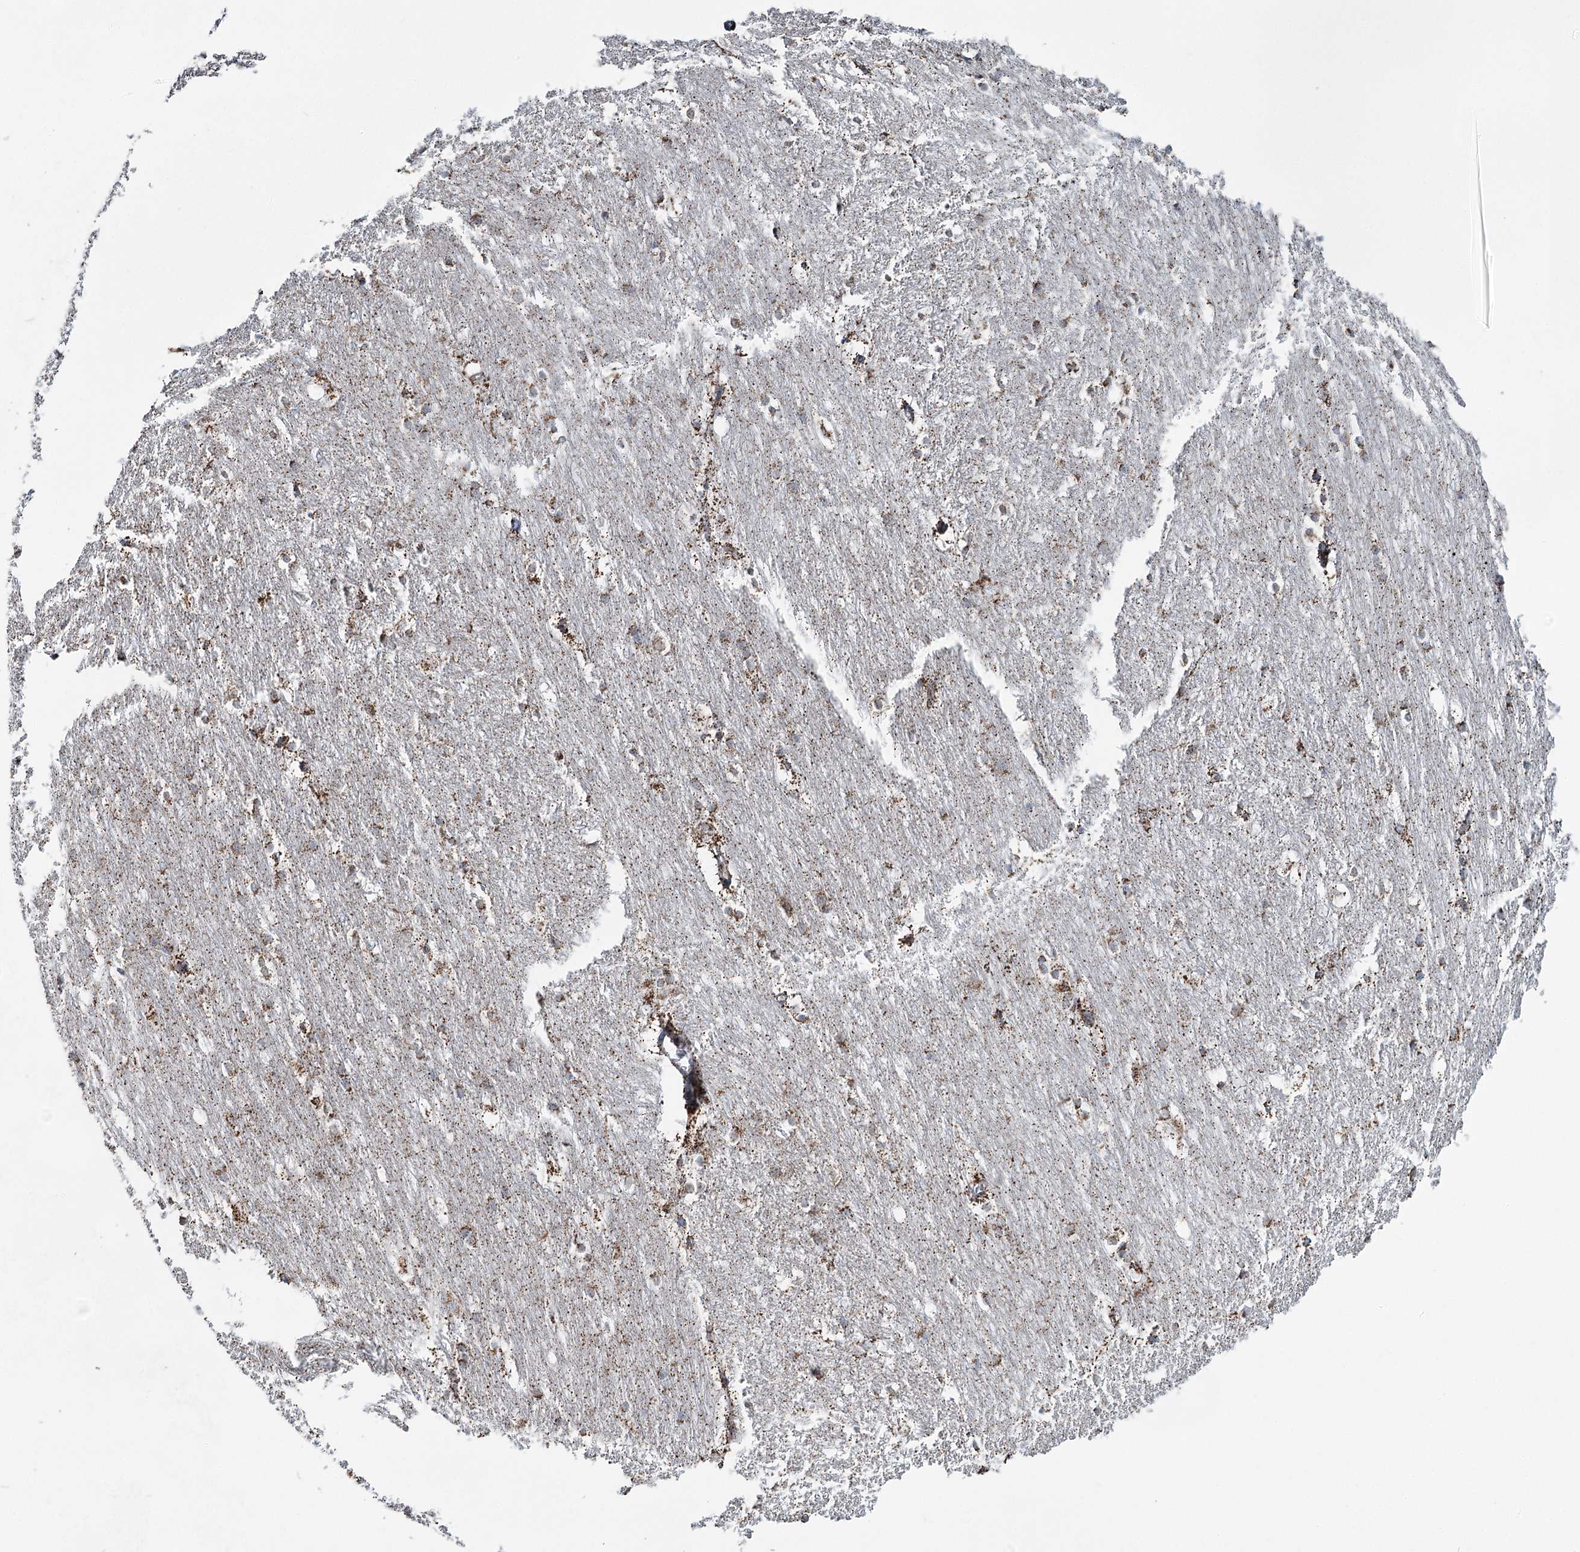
{"staining": {"intensity": "moderate", "quantity": ">75%", "location": "cytoplasmic/membranous"}, "tissue": "caudate", "cell_type": "Glial cells", "image_type": "normal", "snomed": [{"axis": "morphology", "description": "Normal tissue, NOS"}, {"axis": "topography", "description": "Lateral ventricle wall"}], "caption": "Protein staining demonstrates moderate cytoplasmic/membranous expression in approximately >75% of glial cells in normal caudate.", "gene": "CWF19L1", "patient": {"sex": "female", "age": 19}}